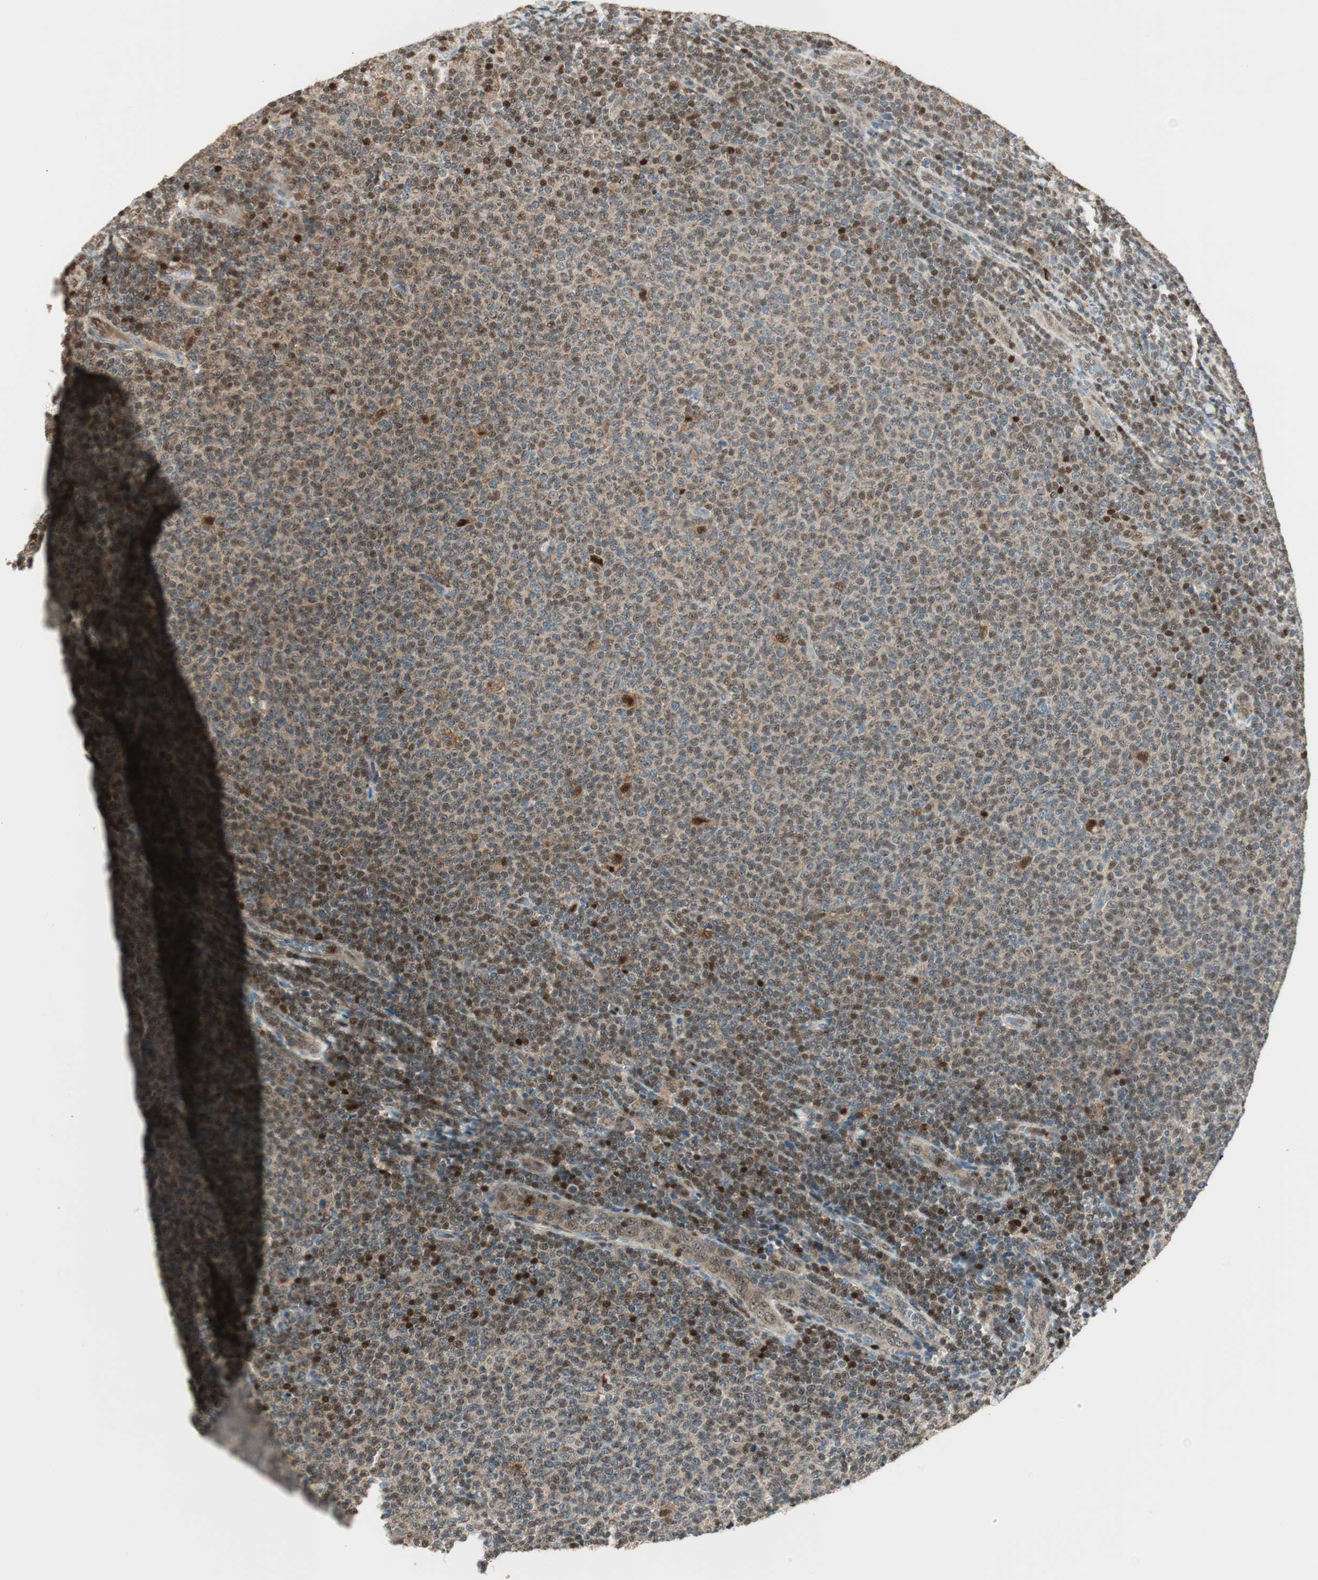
{"staining": {"intensity": "moderate", "quantity": "25%-75%", "location": "nuclear"}, "tissue": "lymphoma", "cell_type": "Tumor cells", "image_type": "cancer", "snomed": [{"axis": "morphology", "description": "Malignant lymphoma, non-Hodgkin's type, Low grade"}, {"axis": "topography", "description": "Lymph node"}], "caption": "IHC staining of lymphoma, which displays medium levels of moderate nuclear staining in about 25%-75% of tumor cells indicating moderate nuclear protein positivity. The staining was performed using DAB (3,3'-diaminobenzidine) (brown) for protein detection and nuclei were counterstained in hematoxylin (blue).", "gene": "LTA4H", "patient": {"sex": "male", "age": 66}}